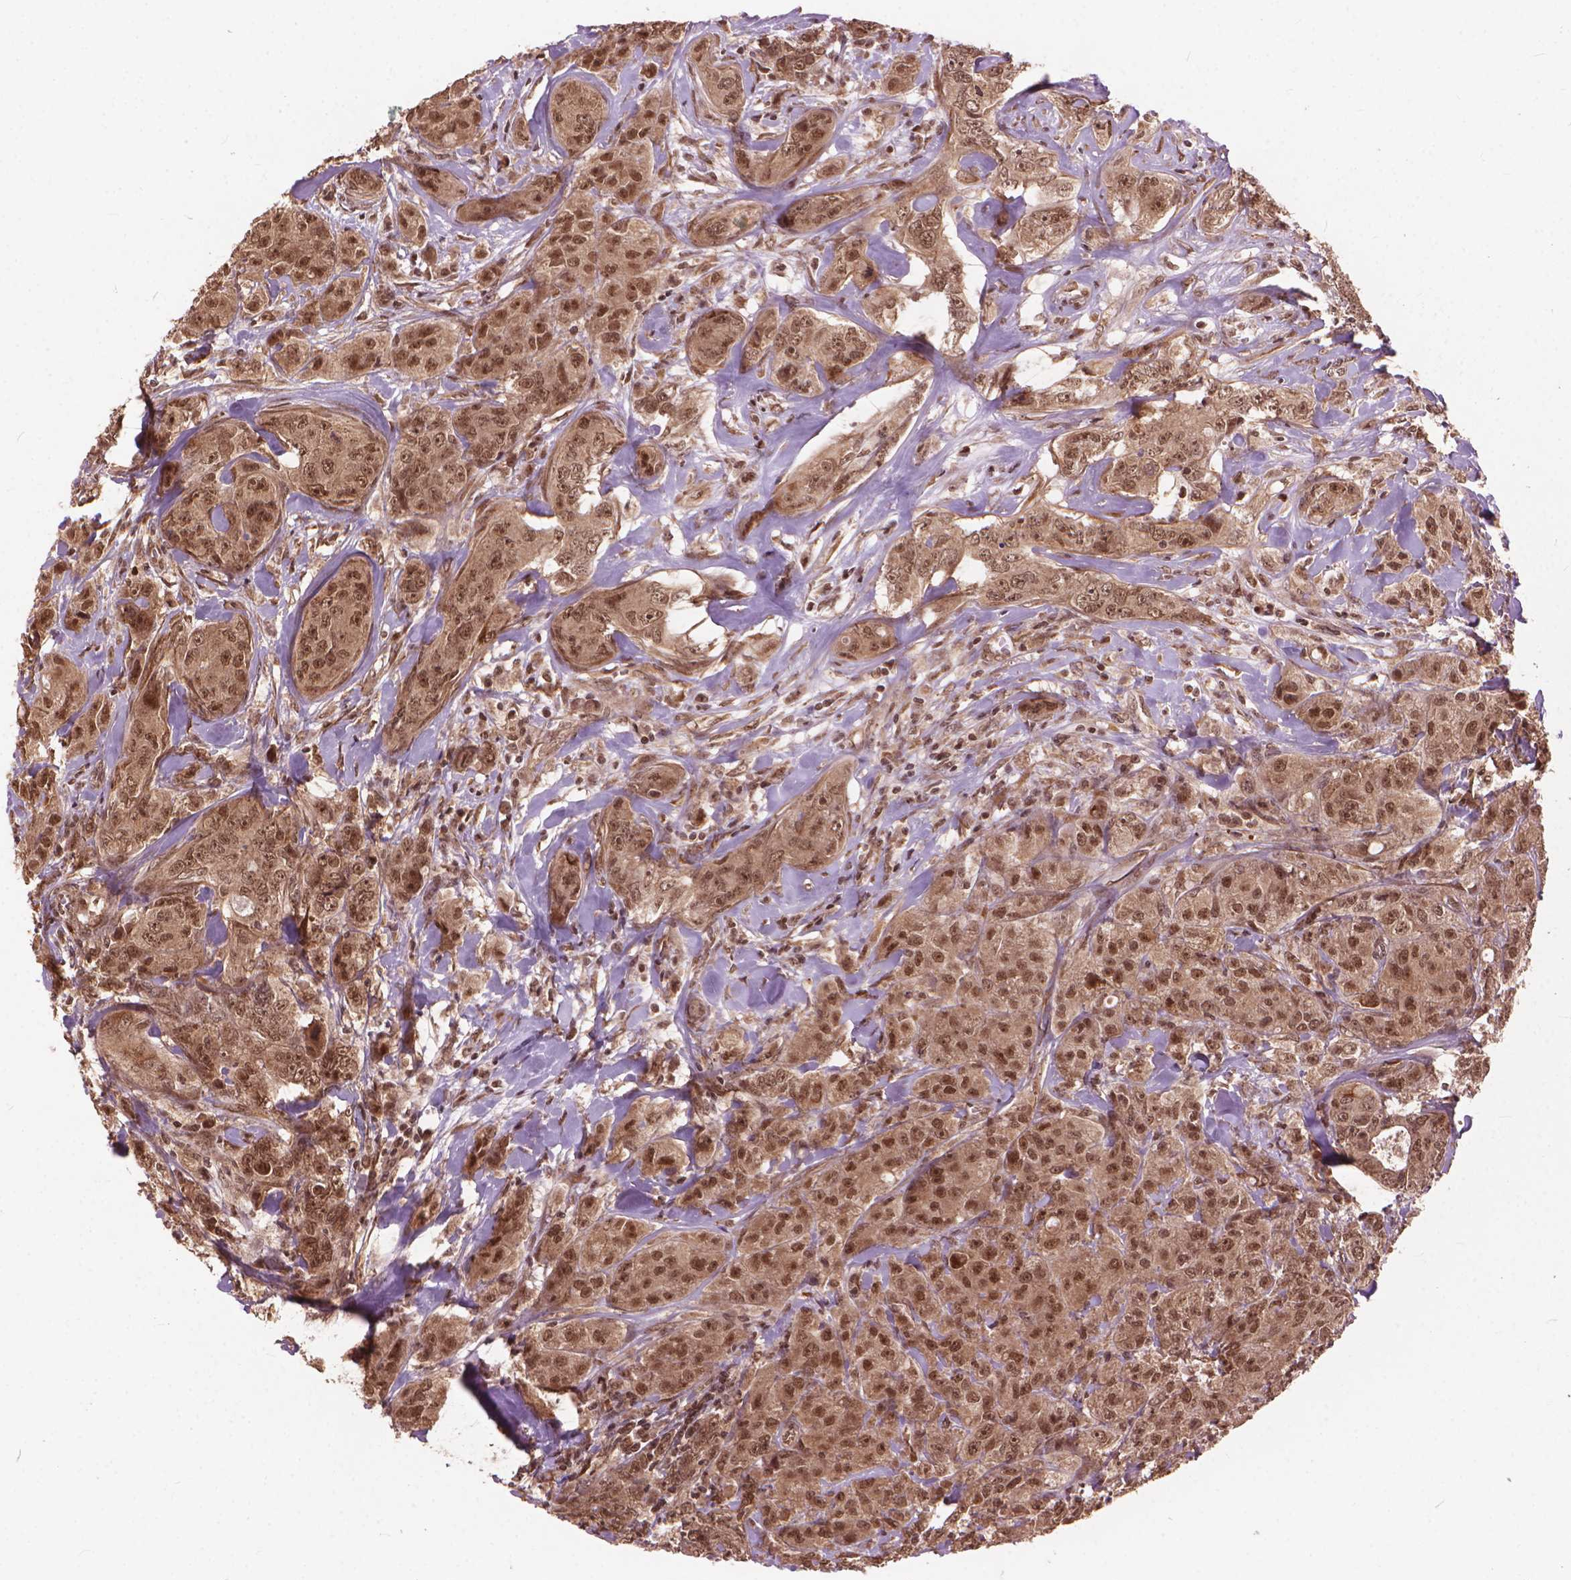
{"staining": {"intensity": "moderate", "quantity": ">75%", "location": "nuclear"}, "tissue": "breast cancer", "cell_type": "Tumor cells", "image_type": "cancer", "snomed": [{"axis": "morphology", "description": "Duct carcinoma"}, {"axis": "topography", "description": "Breast"}], "caption": "IHC micrograph of neoplastic tissue: invasive ductal carcinoma (breast) stained using immunohistochemistry (IHC) shows medium levels of moderate protein expression localized specifically in the nuclear of tumor cells, appearing as a nuclear brown color.", "gene": "SSU72", "patient": {"sex": "female", "age": 43}}